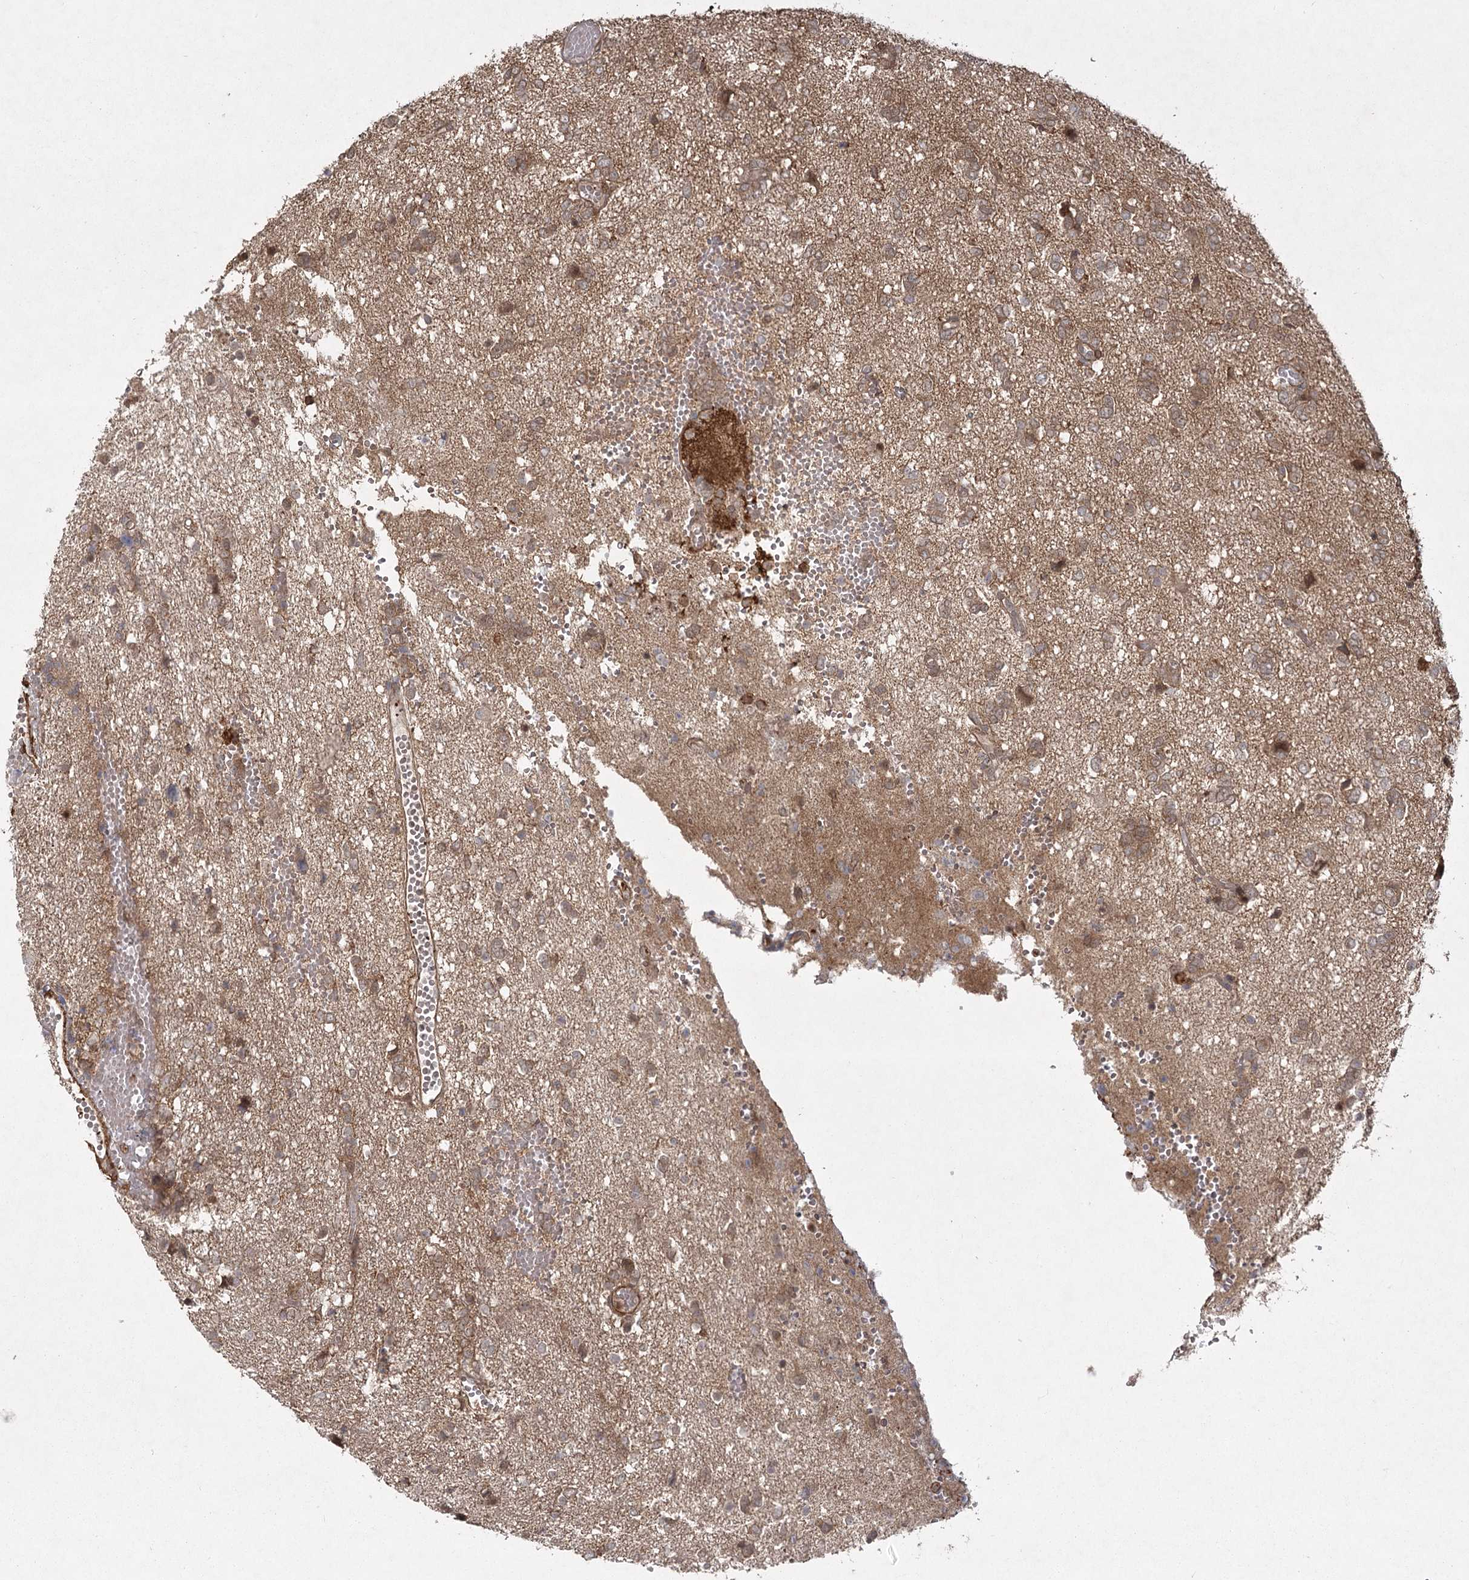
{"staining": {"intensity": "moderate", "quantity": ">75%", "location": "cytoplasmic/membranous"}, "tissue": "glioma", "cell_type": "Tumor cells", "image_type": "cancer", "snomed": [{"axis": "morphology", "description": "Glioma, malignant, High grade"}, {"axis": "topography", "description": "Brain"}], "caption": "Moderate cytoplasmic/membranous staining for a protein is identified in approximately >75% of tumor cells of malignant high-grade glioma using immunohistochemistry.", "gene": "MDFIC", "patient": {"sex": "female", "age": 59}}